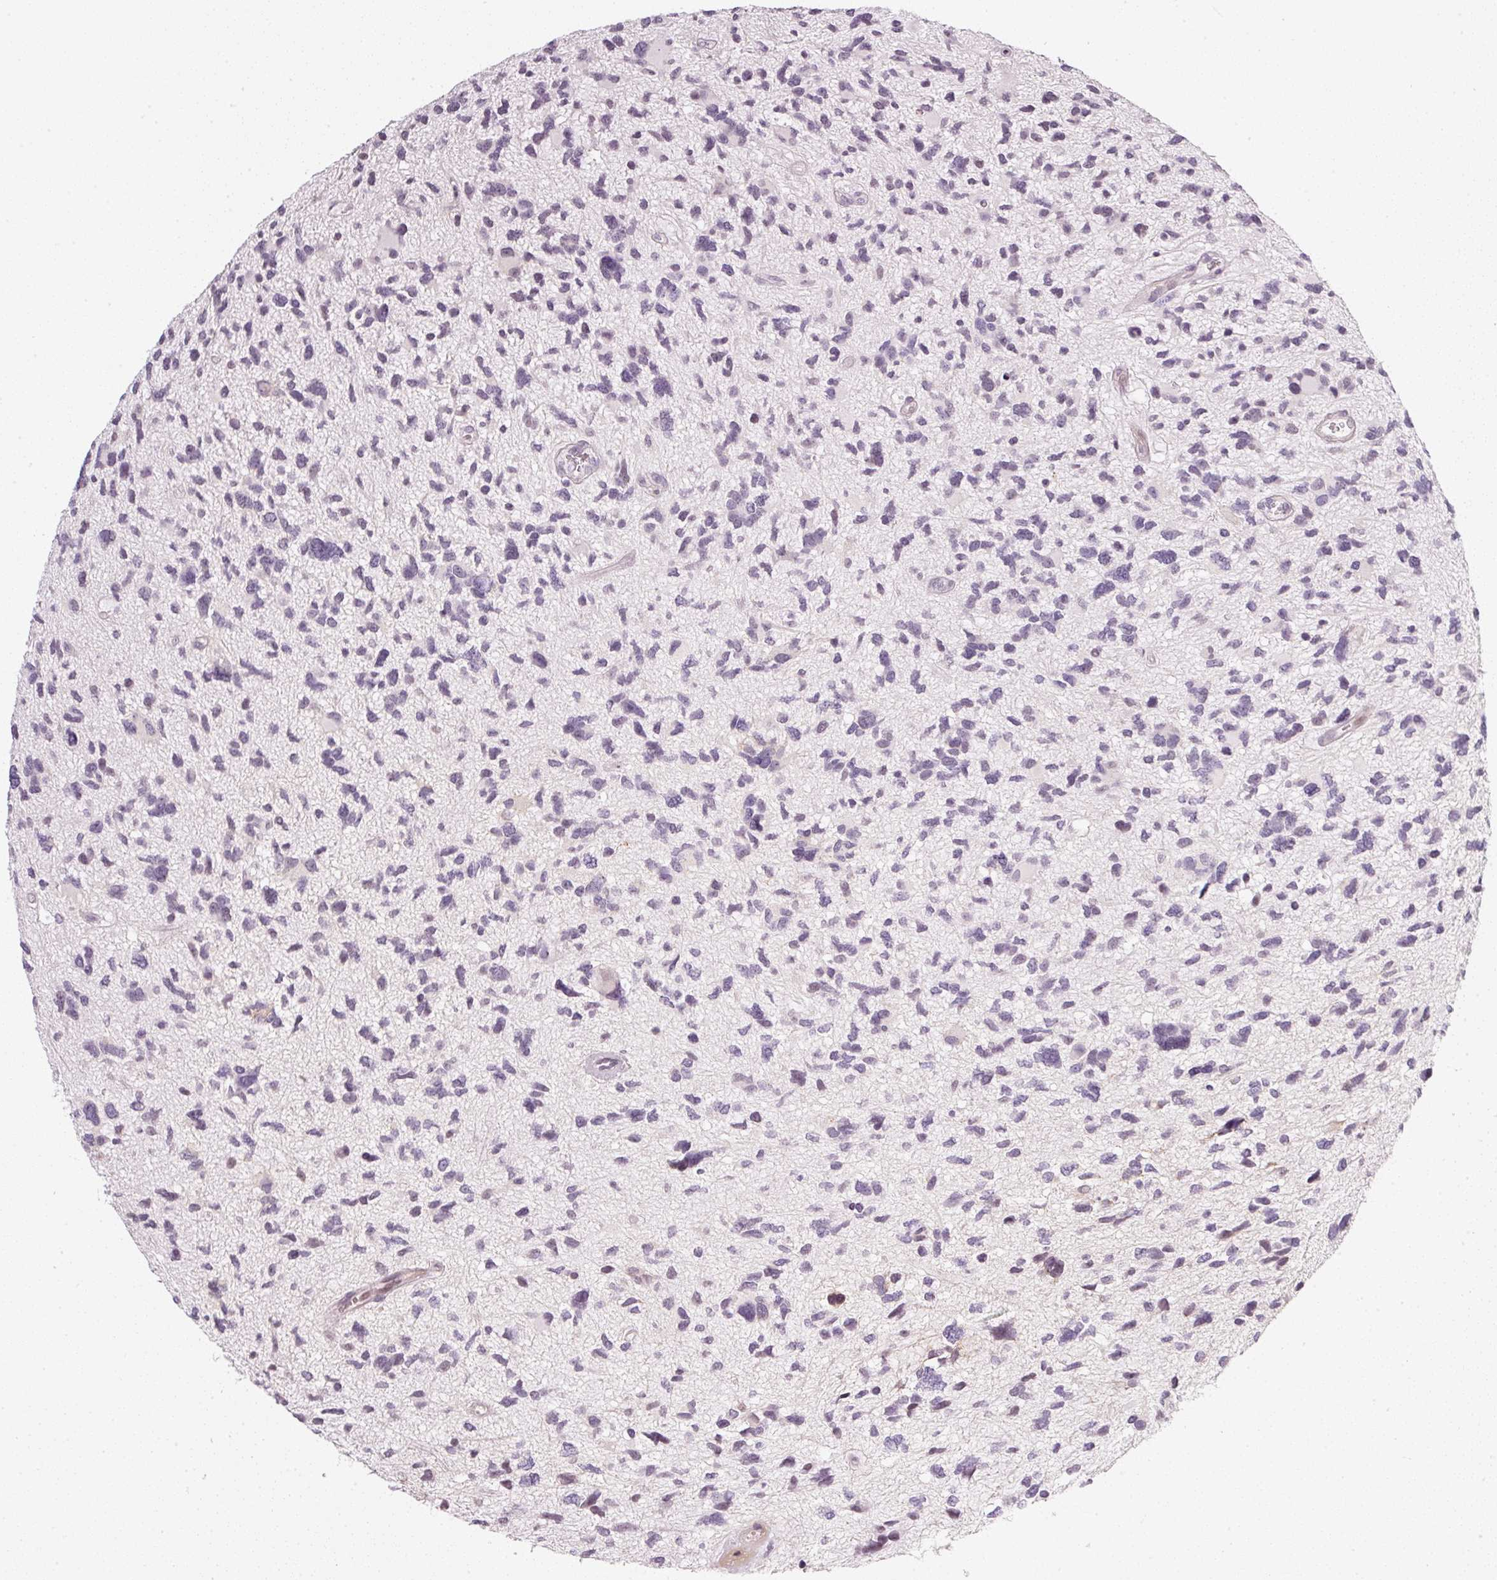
{"staining": {"intensity": "weak", "quantity": "<25%", "location": "nuclear"}, "tissue": "glioma", "cell_type": "Tumor cells", "image_type": "cancer", "snomed": [{"axis": "morphology", "description": "Glioma, malignant, High grade"}, {"axis": "topography", "description": "Brain"}], "caption": "A histopathology image of high-grade glioma (malignant) stained for a protein reveals no brown staining in tumor cells.", "gene": "NRDE2", "patient": {"sex": "female", "age": 11}}